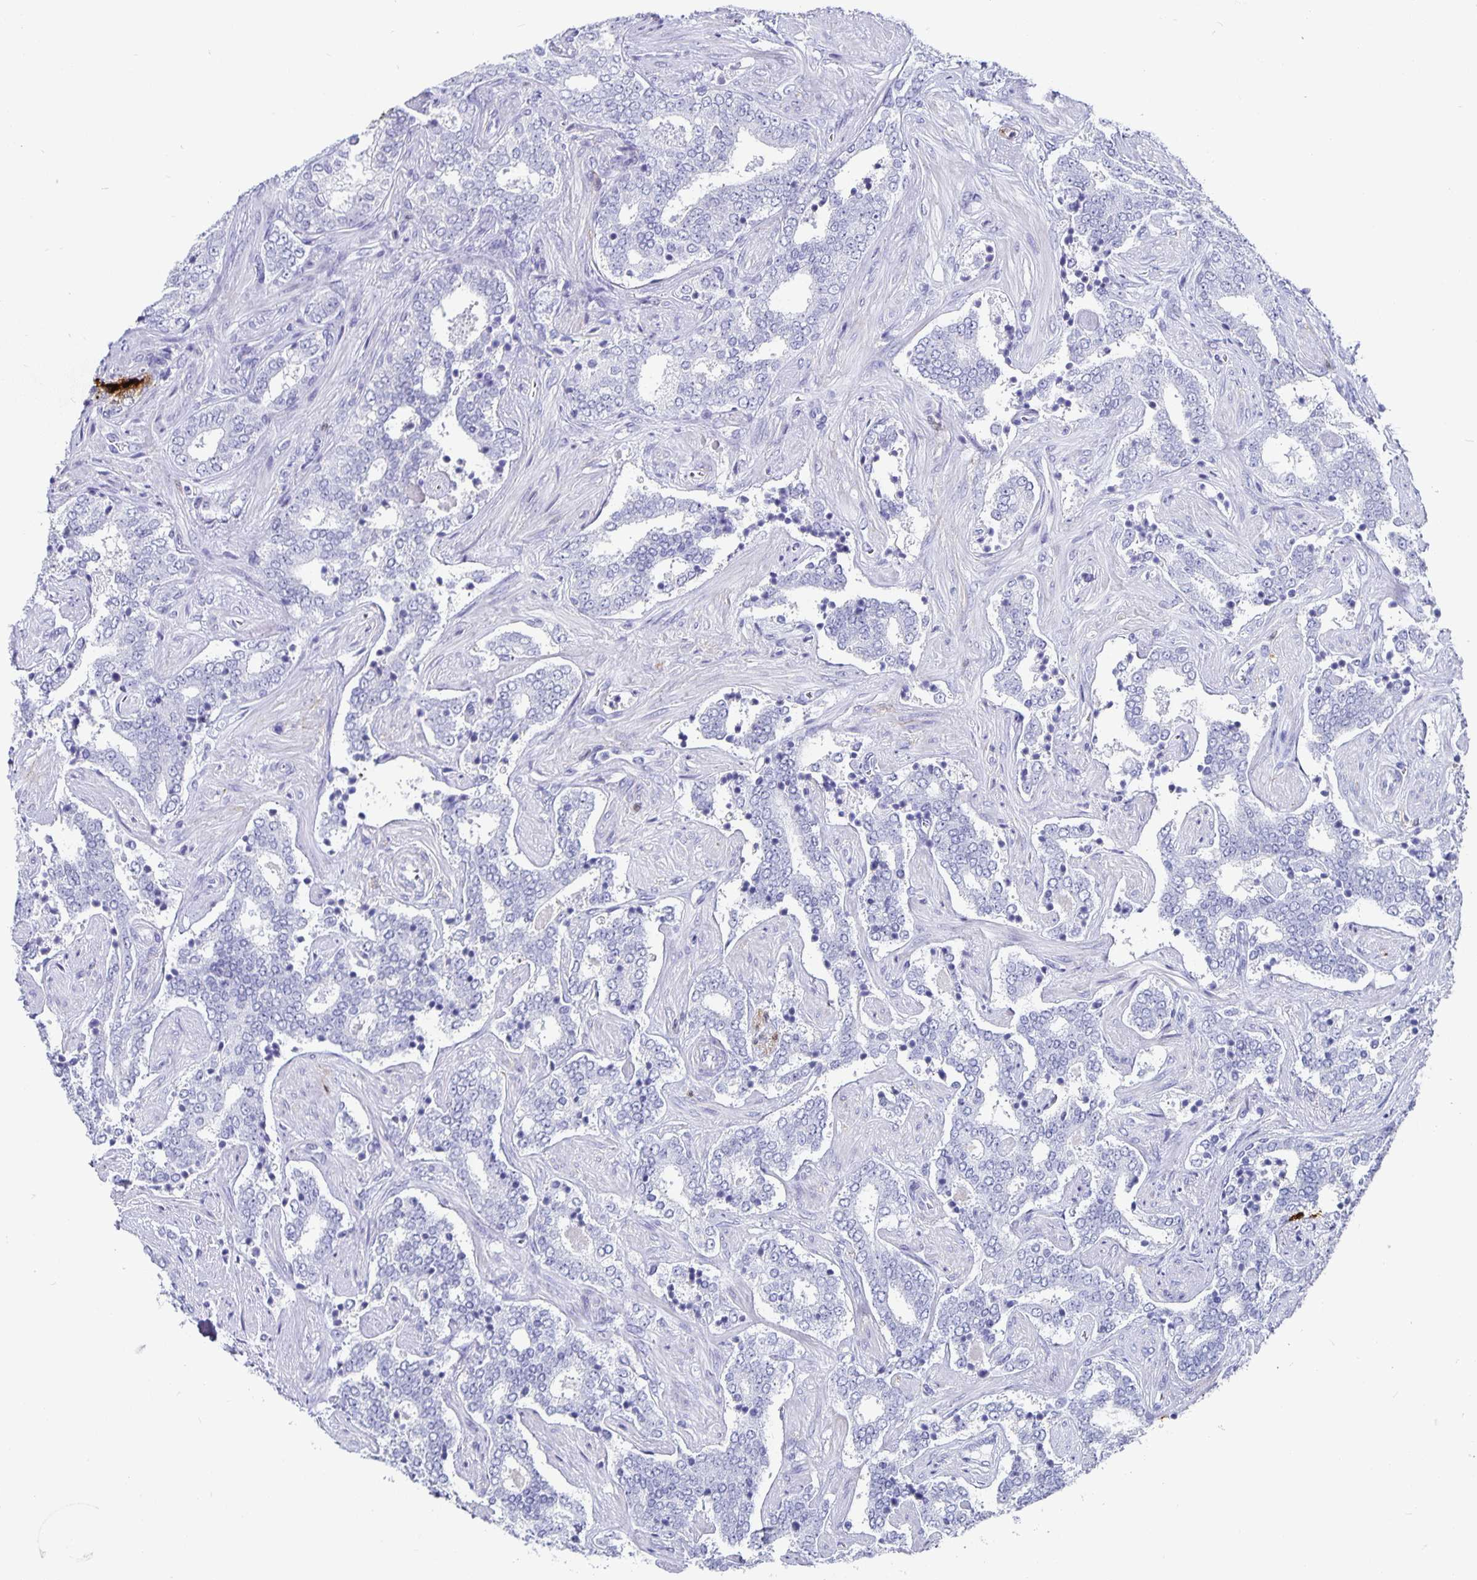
{"staining": {"intensity": "negative", "quantity": "none", "location": "none"}, "tissue": "prostate cancer", "cell_type": "Tumor cells", "image_type": "cancer", "snomed": [{"axis": "morphology", "description": "Adenocarcinoma, High grade"}, {"axis": "topography", "description": "Prostate"}], "caption": "IHC photomicrograph of prostate high-grade adenocarcinoma stained for a protein (brown), which displays no positivity in tumor cells.", "gene": "CHGA", "patient": {"sex": "male", "age": 60}}